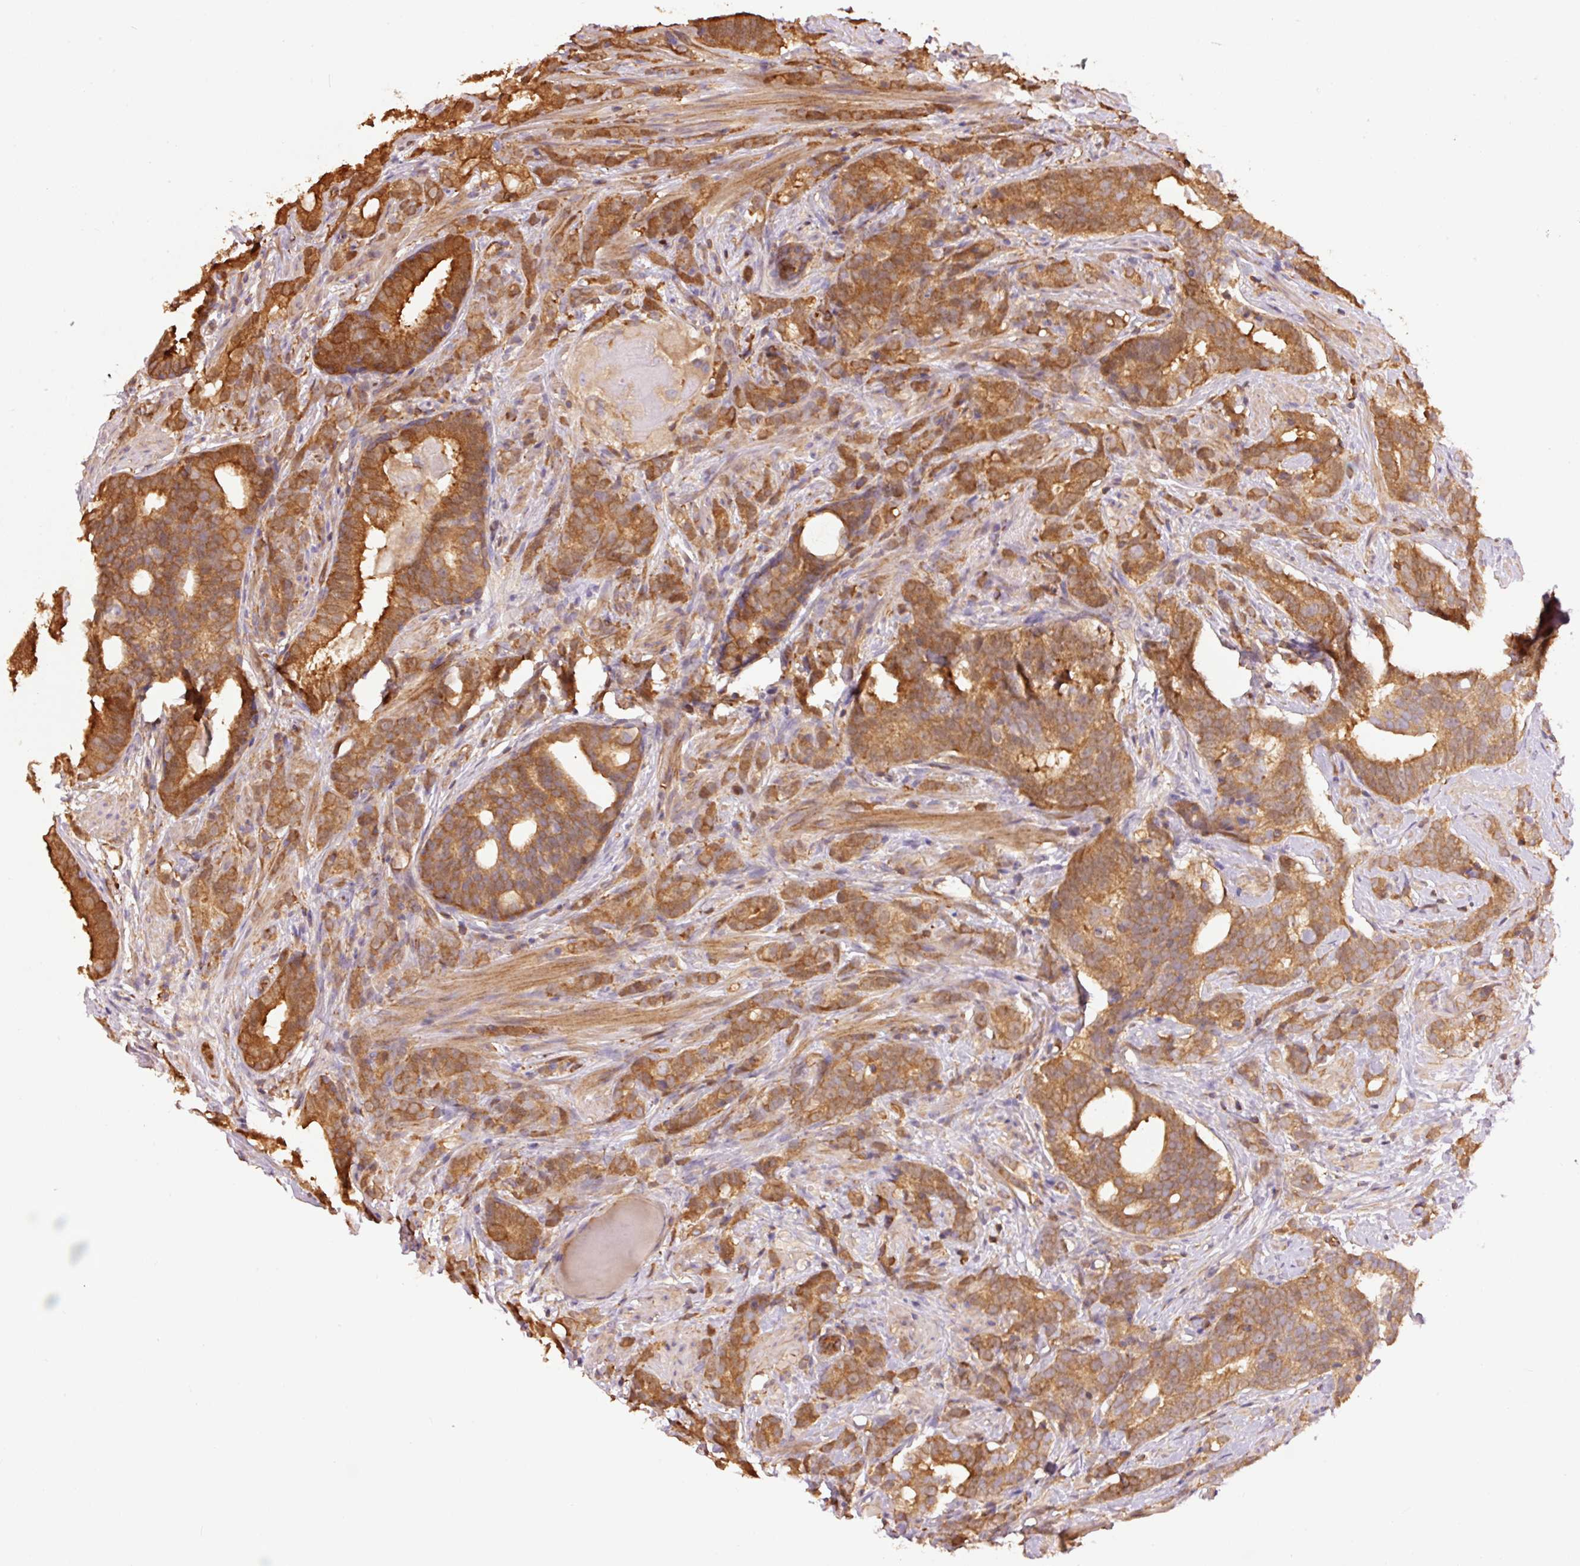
{"staining": {"intensity": "strong", "quantity": ">75%", "location": "cytoplasmic/membranous"}, "tissue": "prostate cancer", "cell_type": "Tumor cells", "image_type": "cancer", "snomed": [{"axis": "morphology", "description": "Adenocarcinoma, High grade"}, {"axis": "topography", "description": "Prostate"}], "caption": "DAB immunohistochemical staining of prostate cancer shows strong cytoplasmic/membranous protein expression in about >75% of tumor cells.", "gene": "PPP1R1B", "patient": {"sex": "male", "age": 64}}